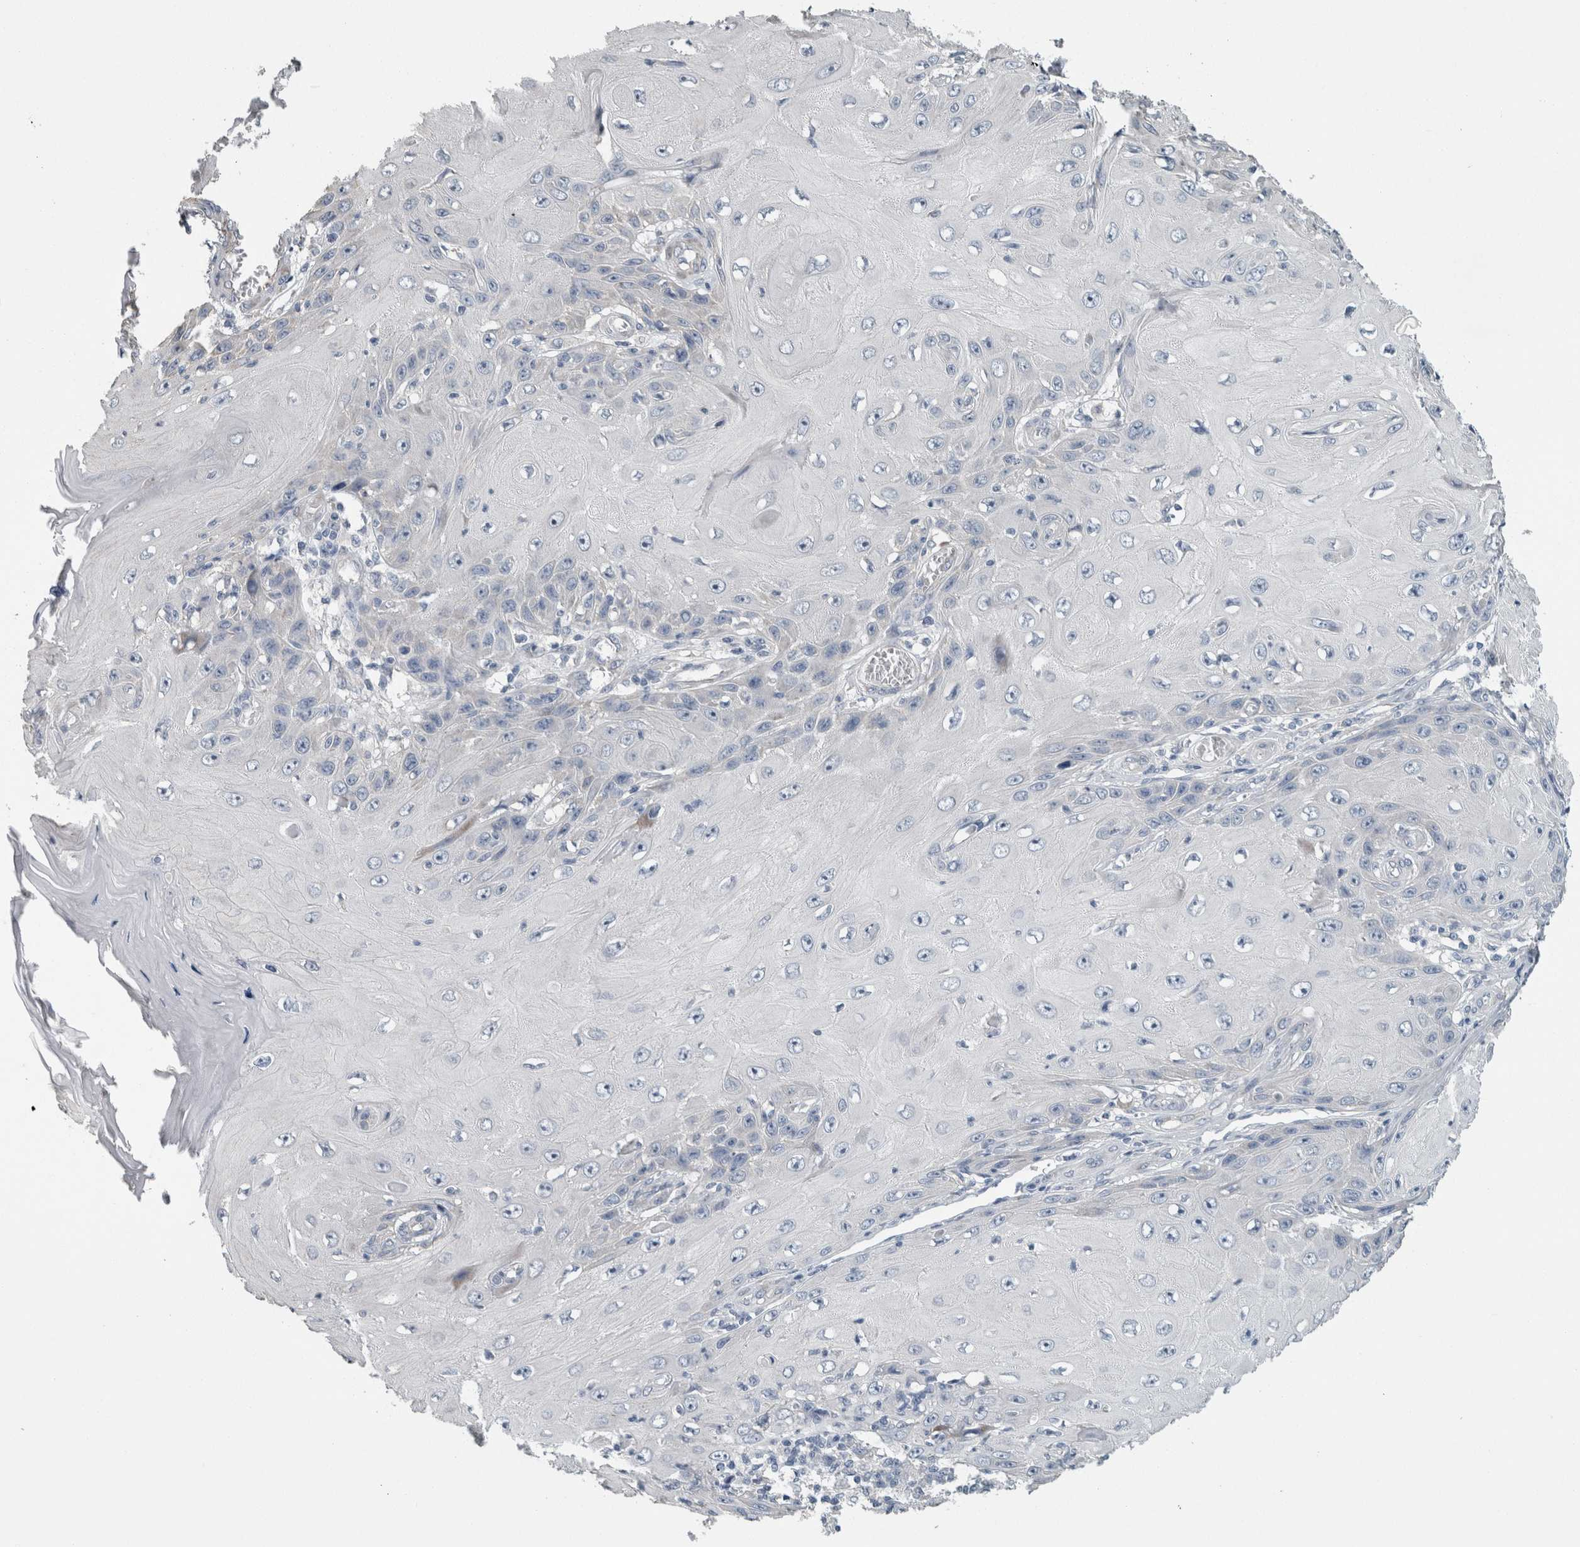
{"staining": {"intensity": "negative", "quantity": "none", "location": "none"}, "tissue": "skin cancer", "cell_type": "Tumor cells", "image_type": "cancer", "snomed": [{"axis": "morphology", "description": "Squamous cell carcinoma, NOS"}, {"axis": "topography", "description": "Skin"}], "caption": "The micrograph demonstrates no staining of tumor cells in squamous cell carcinoma (skin).", "gene": "NEFM", "patient": {"sex": "female", "age": 73}}